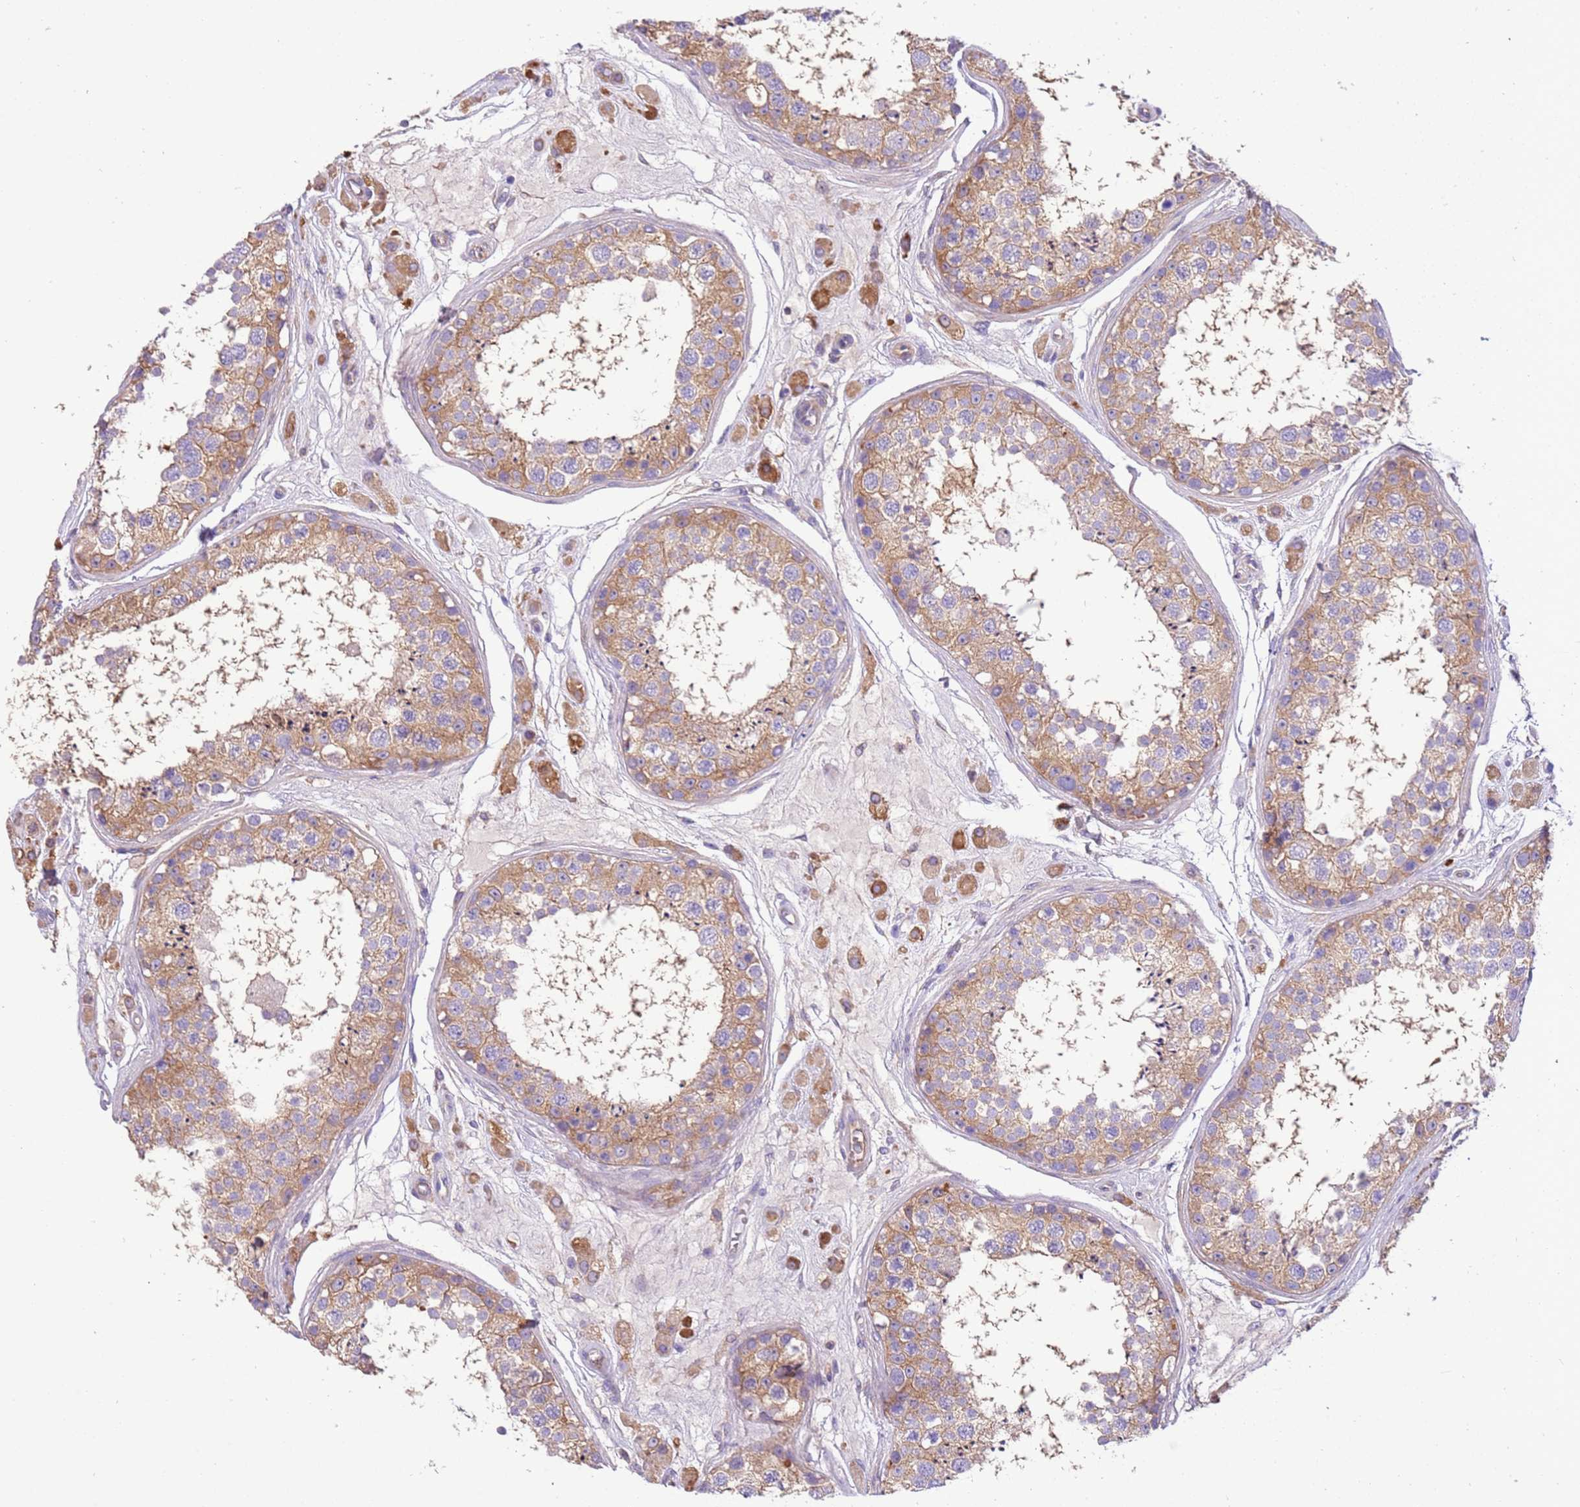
{"staining": {"intensity": "weak", "quantity": ">75%", "location": "cytoplasmic/membranous"}, "tissue": "testis", "cell_type": "Cells in seminiferous ducts", "image_type": "normal", "snomed": [{"axis": "morphology", "description": "Normal tissue, NOS"}, {"axis": "topography", "description": "Testis"}], "caption": "Protein expression analysis of benign testis demonstrates weak cytoplasmic/membranous expression in about >75% of cells in seminiferous ducts. The staining was performed using DAB (3,3'-diaminobenzidine) to visualize the protein expression in brown, while the nuclei were stained in blue with hematoxylin (Magnification: 20x).", "gene": "NAALADL1", "patient": {"sex": "male", "age": 25}}